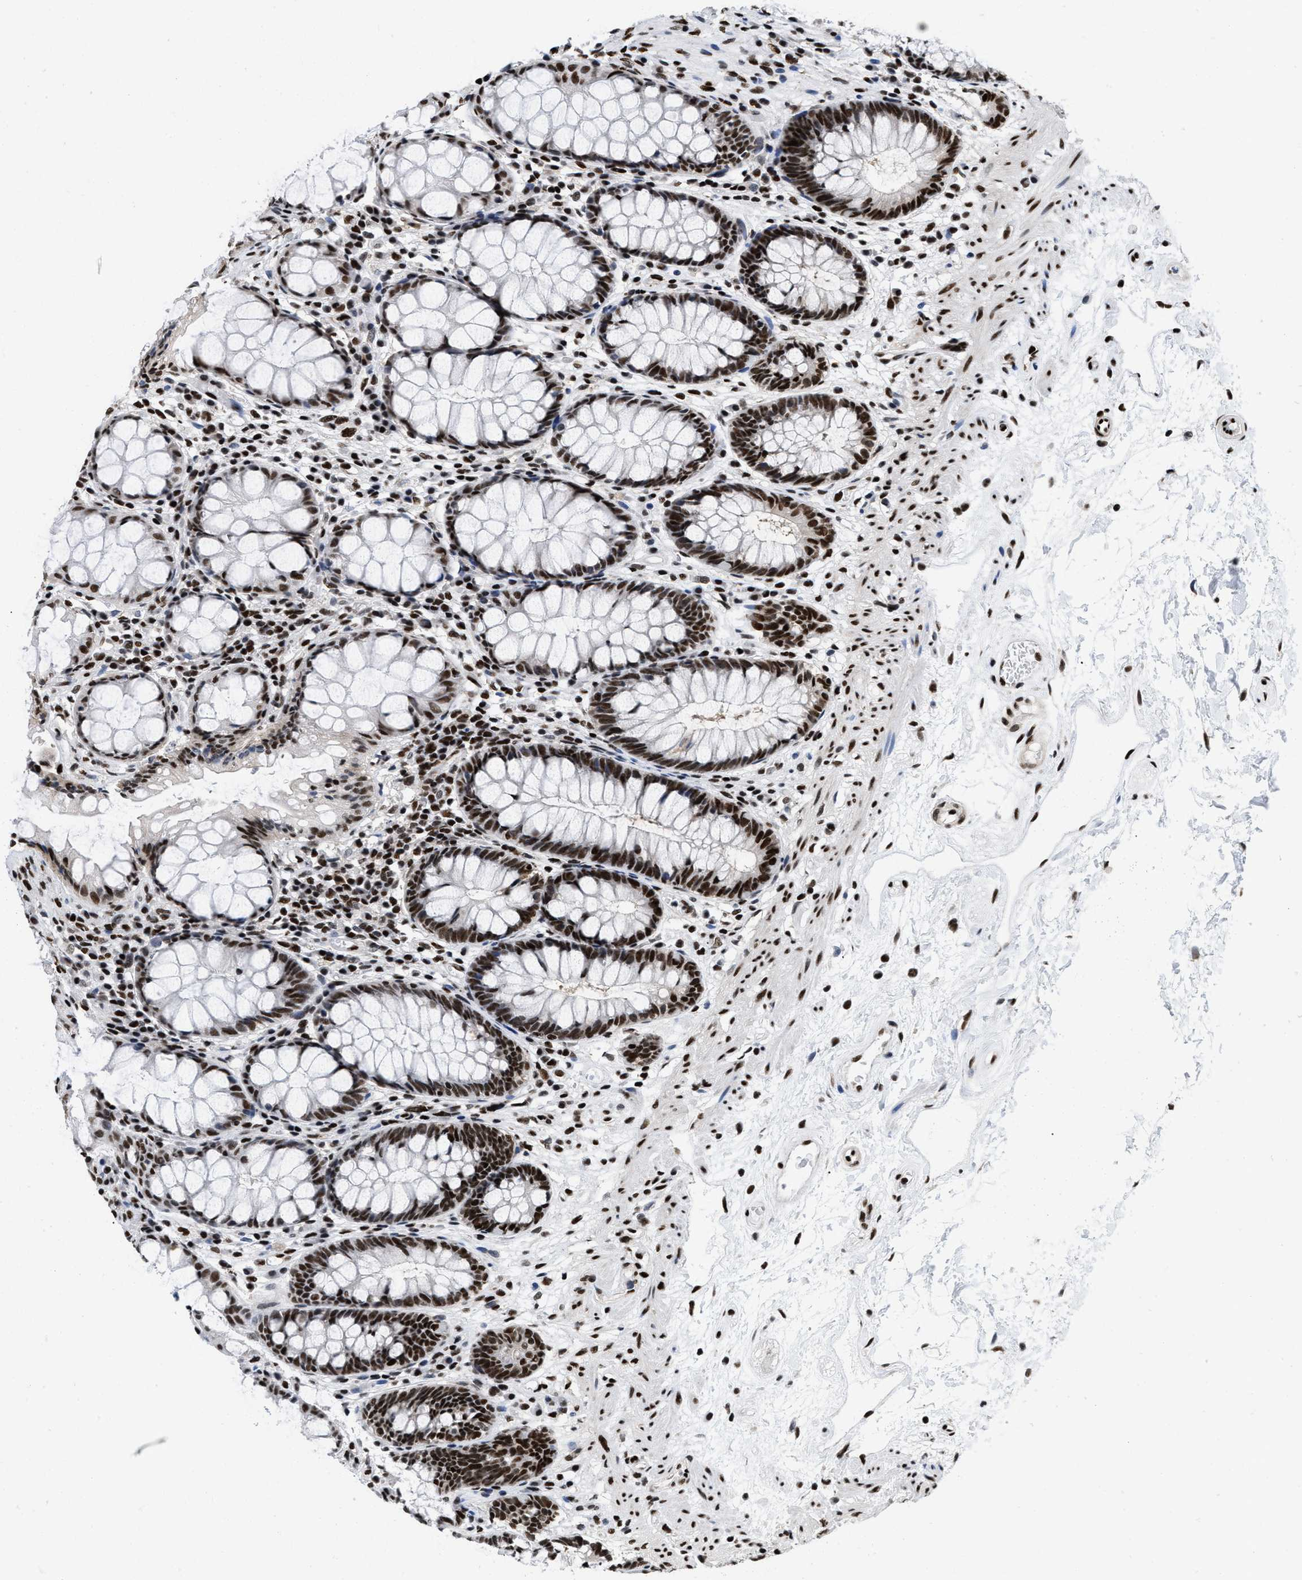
{"staining": {"intensity": "strong", "quantity": ">75%", "location": "nuclear"}, "tissue": "rectum", "cell_type": "Glandular cells", "image_type": "normal", "snomed": [{"axis": "morphology", "description": "Normal tissue, NOS"}, {"axis": "topography", "description": "Rectum"}], "caption": "Protein expression analysis of benign rectum exhibits strong nuclear positivity in approximately >75% of glandular cells. Nuclei are stained in blue.", "gene": "CREB1", "patient": {"sex": "male", "age": 64}}